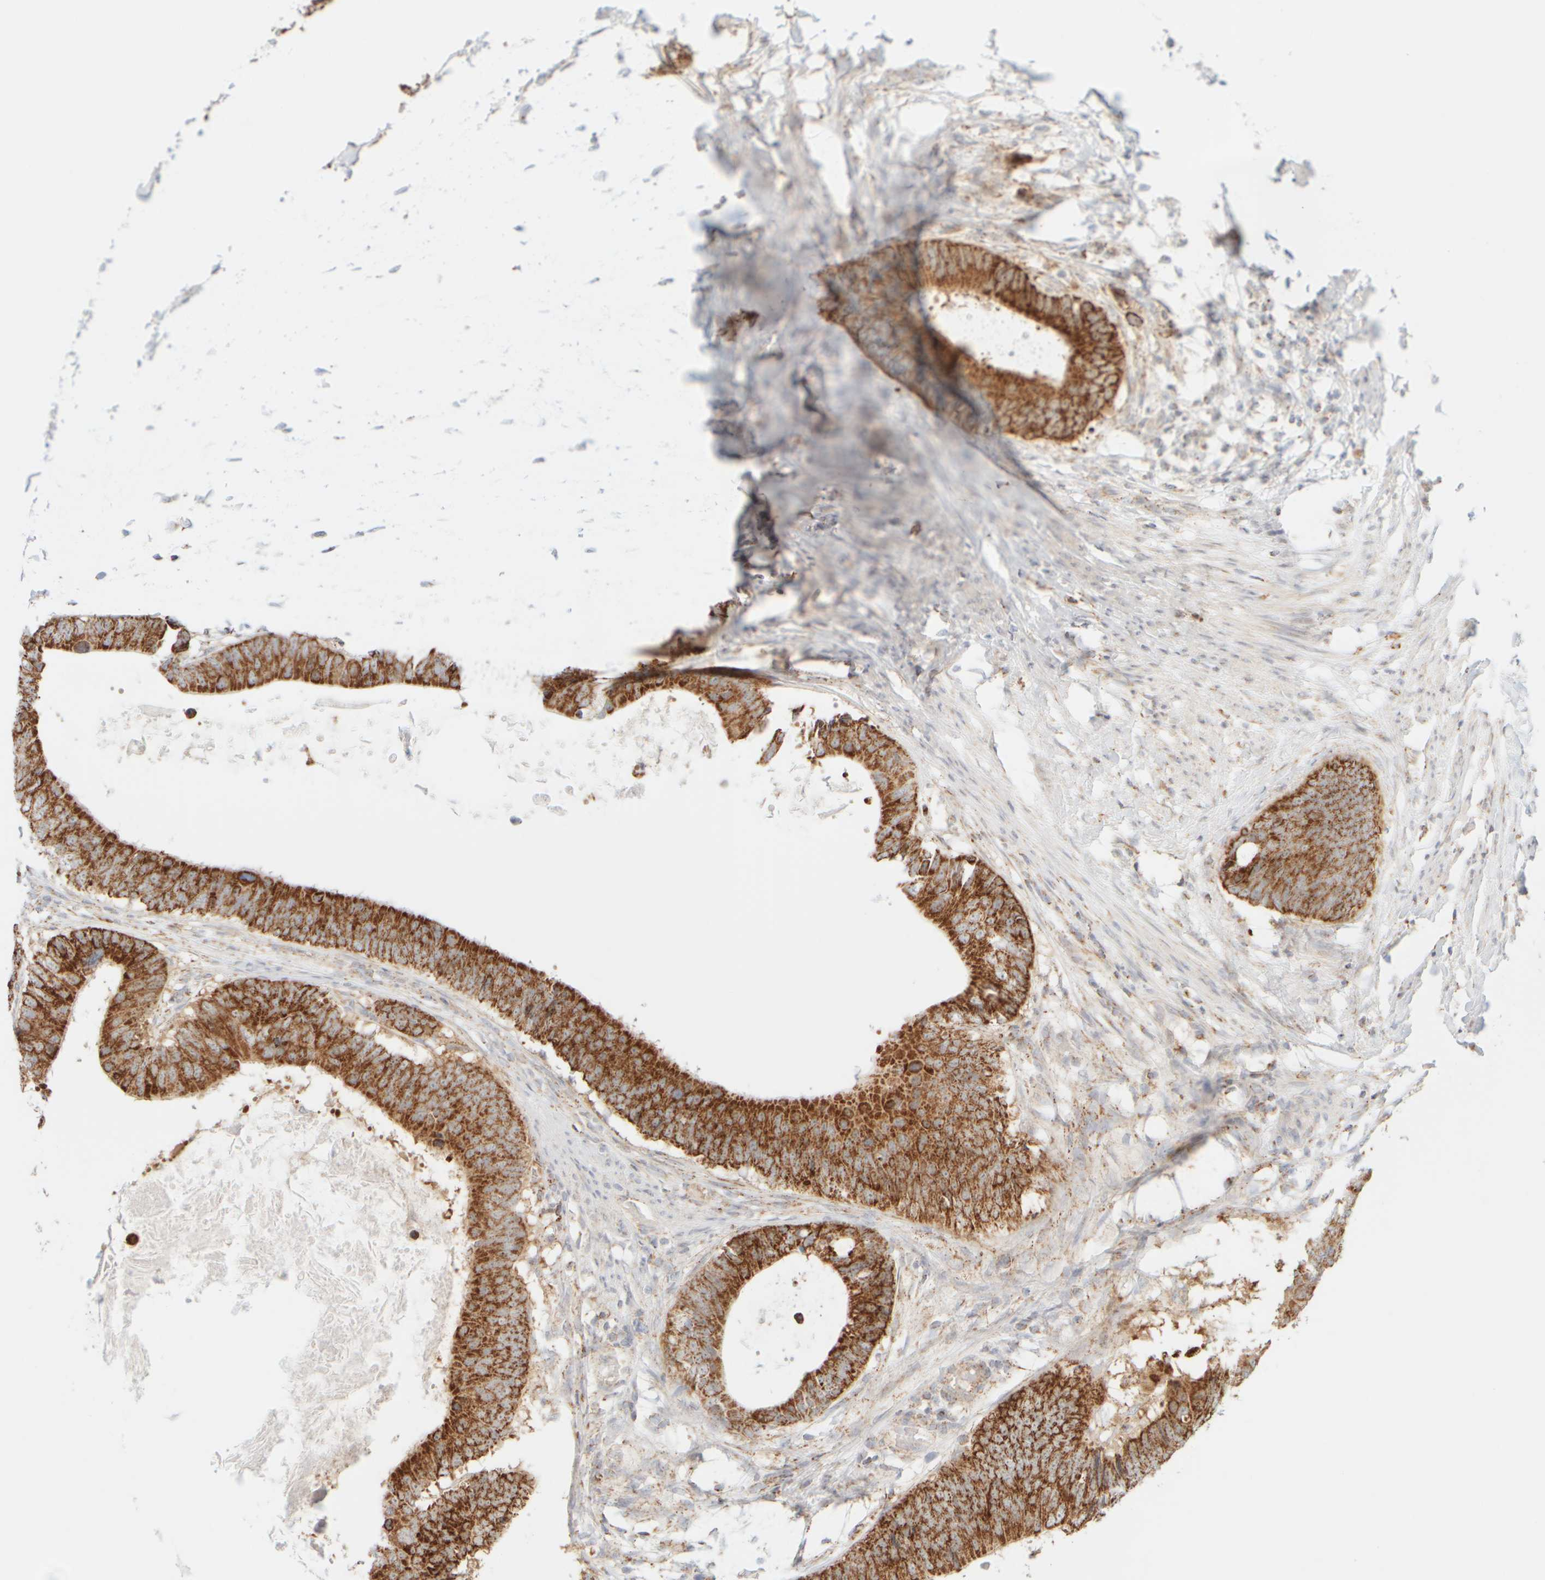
{"staining": {"intensity": "strong", "quantity": ">75%", "location": "cytoplasmic/membranous"}, "tissue": "colorectal cancer", "cell_type": "Tumor cells", "image_type": "cancer", "snomed": [{"axis": "morphology", "description": "Adenocarcinoma, NOS"}, {"axis": "topography", "description": "Colon"}], "caption": "This is a histology image of IHC staining of colorectal cancer (adenocarcinoma), which shows strong positivity in the cytoplasmic/membranous of tumor cells.", "gene": "PPM1K", "patient": {"sex": "male", "age": 56}}